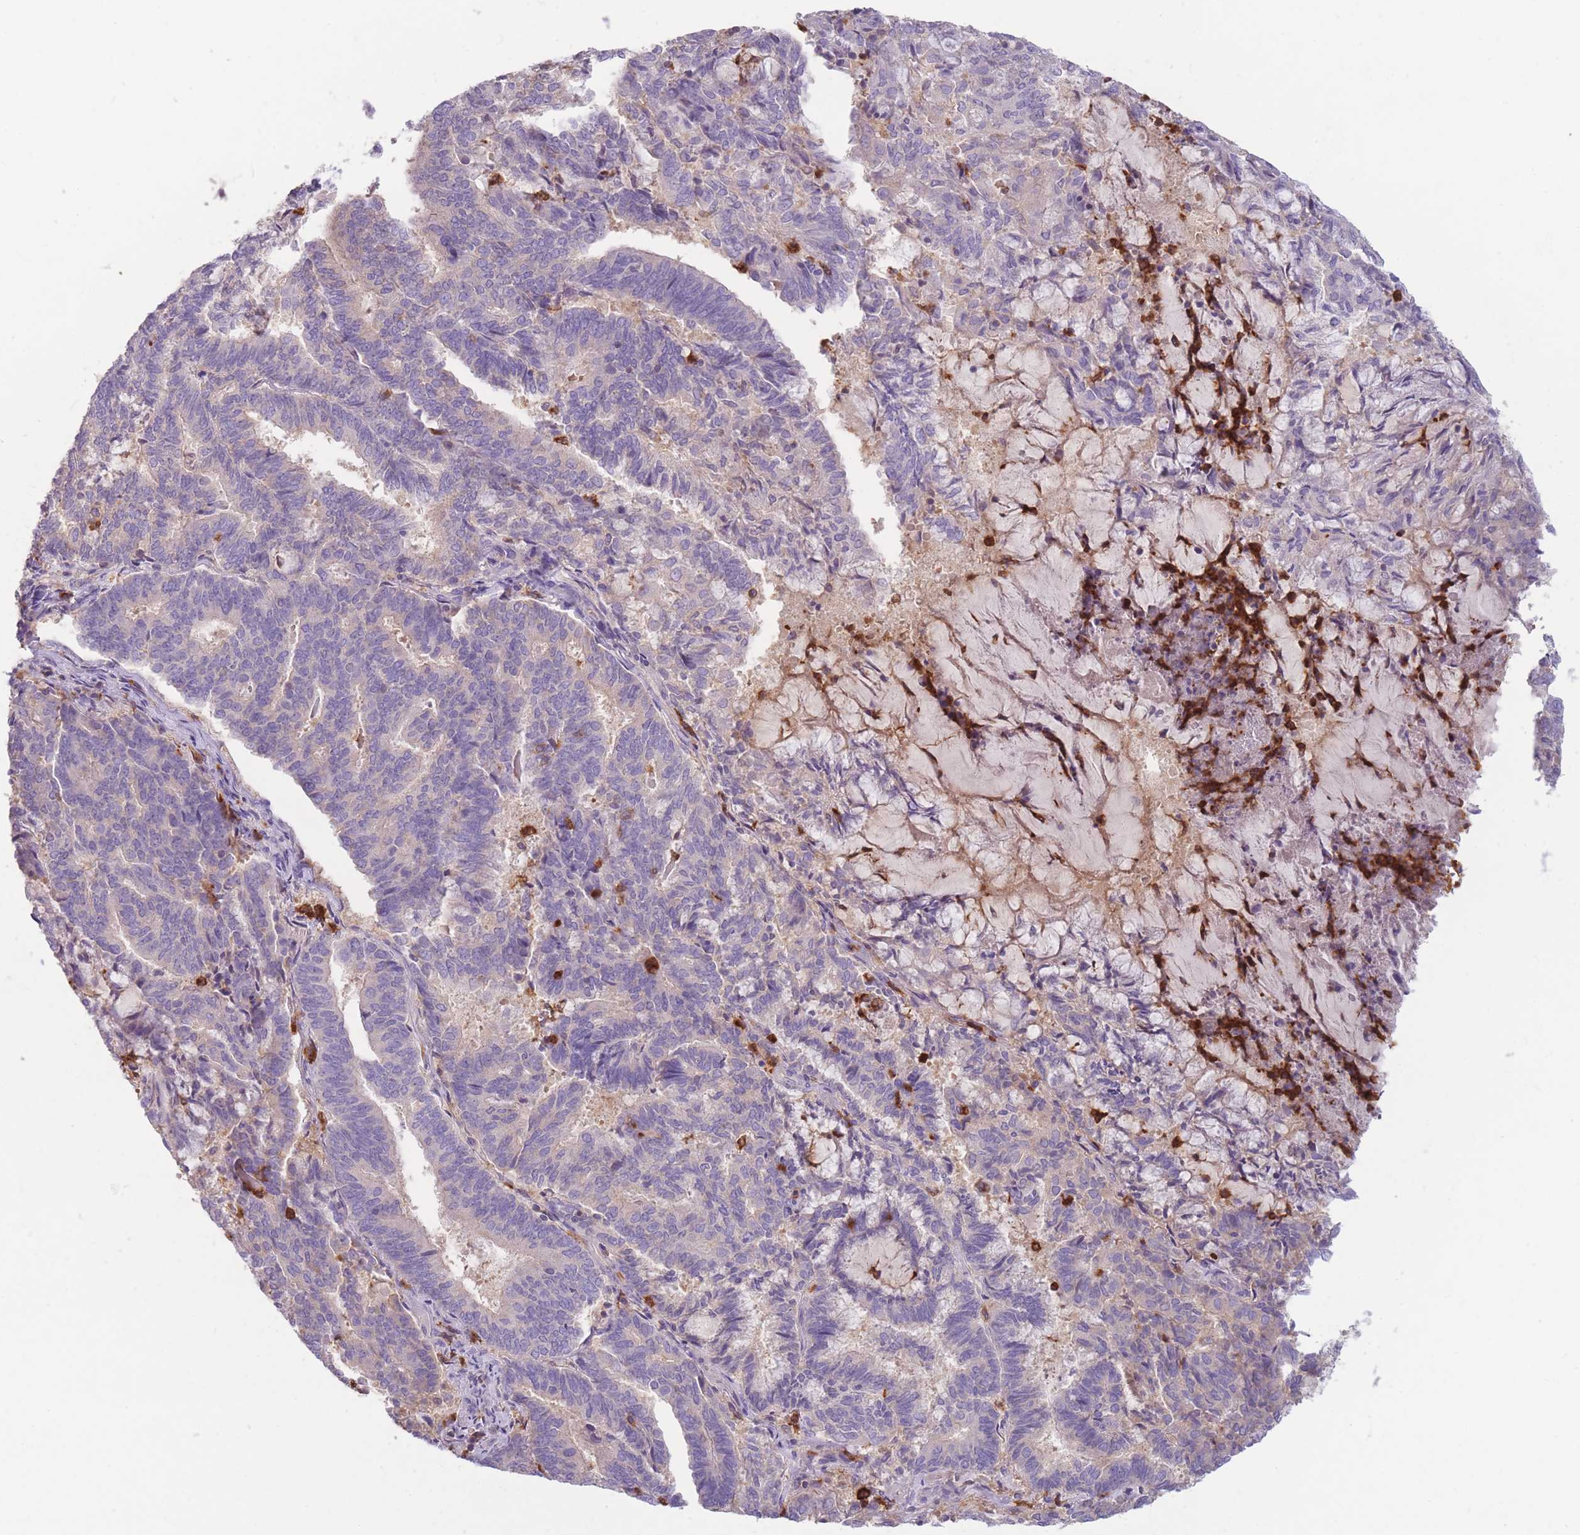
{"staining": {"intensity": "weak", "quantity": "<25%", "location": "cytoplasmic/membranous"}, "tissue": "endometrial cancer", "cell_type": "Tumor cells", "image_type": "cancer", "snomed": [{"axis": "morphology", "description": "Adenocarcinoma, NOS"}, {"axis": "topography", "description": "Endometrium"}], "caption": "An IHC image of adenocarcinoma (endometrial) is shown. There is no staining in tumor cells of adenocarcinoma (endometrial).", "gene": "ST3GAL4", "patient": {"sex": "female", "age": 80}}